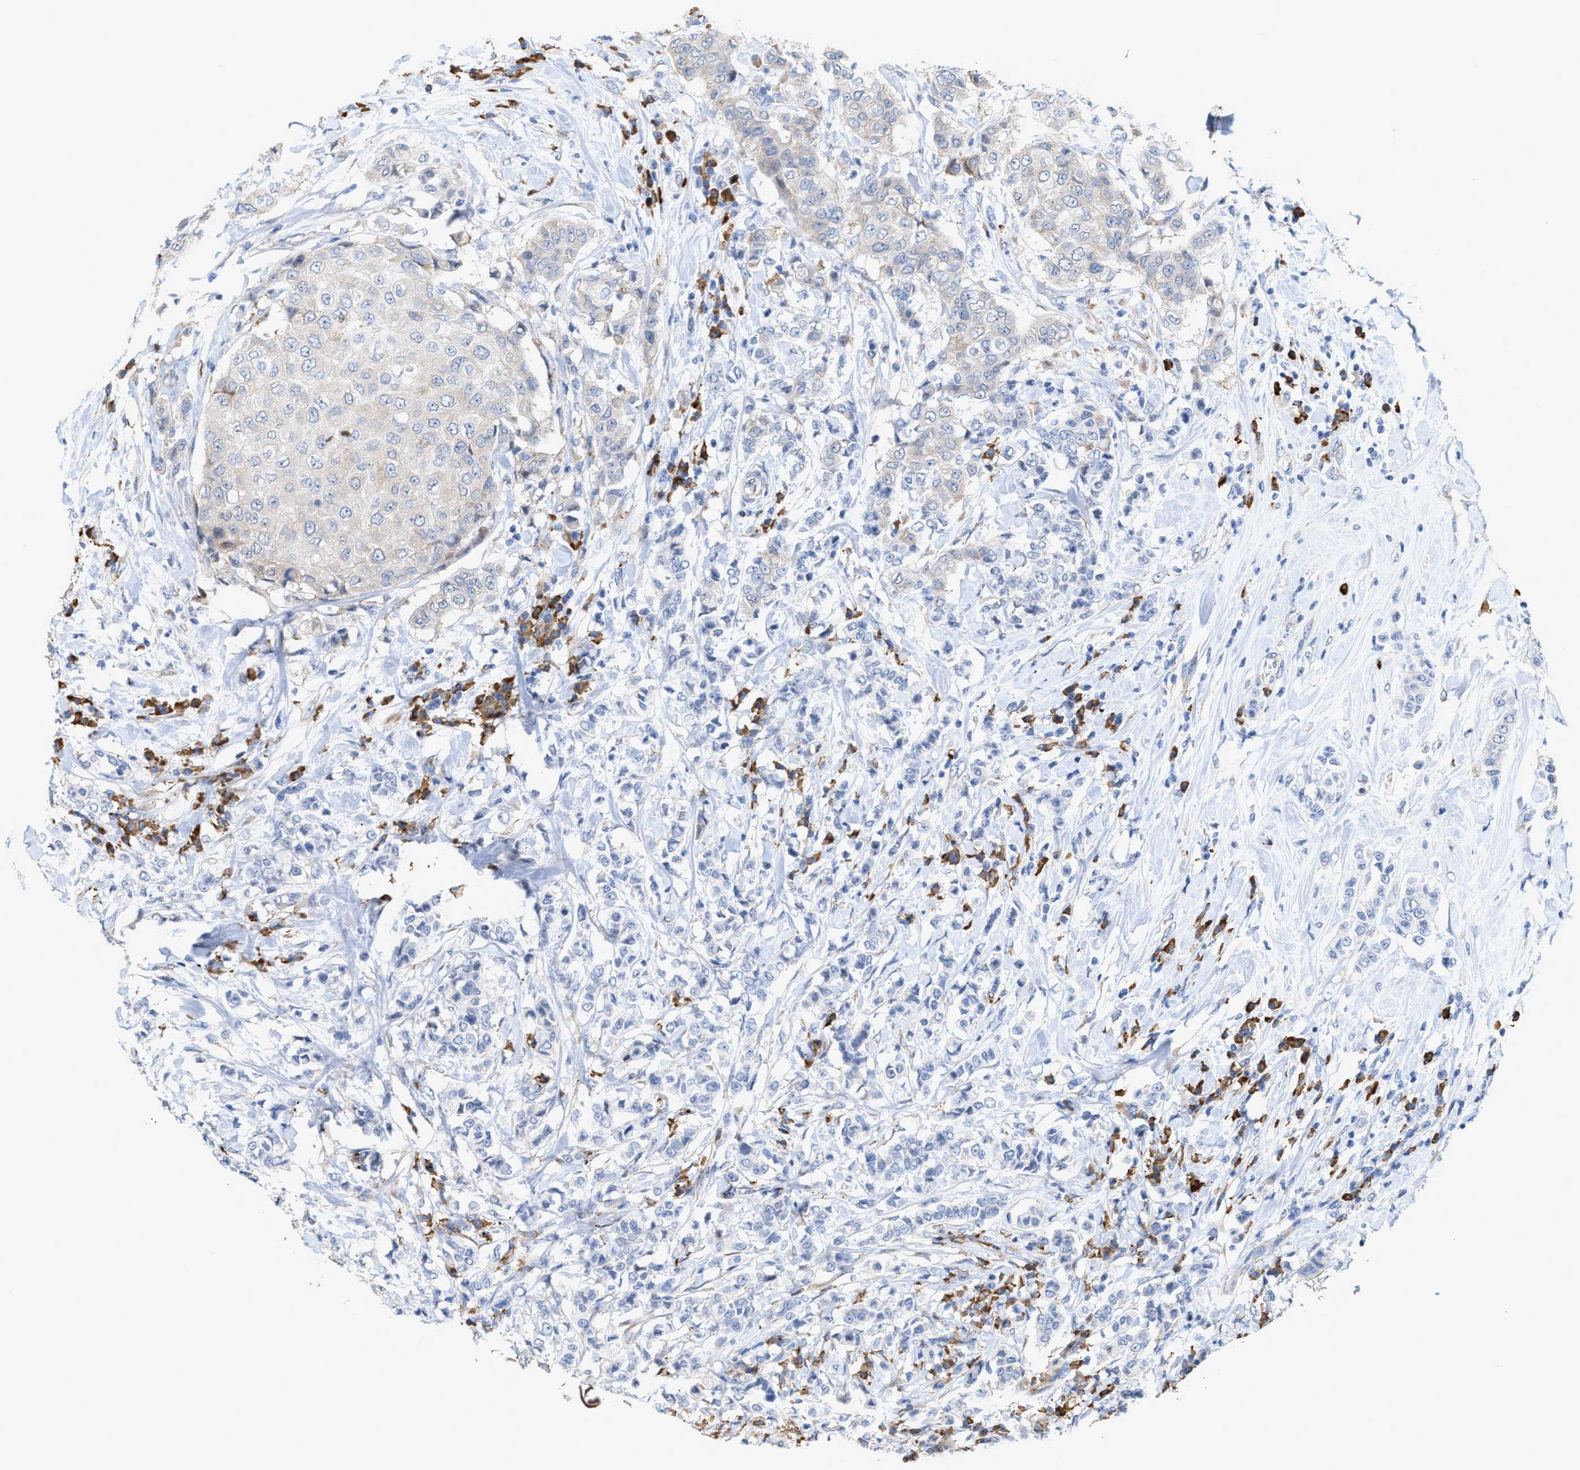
{"staining": {"intensity": "negative", "quantity": "none", "location": "none"}, "tissue": "breast cancer", "cell_type": "Tumor cells", "image_type": "cancer", "snomed": [{"axis": "morphology", "description": "Duct carcinoma"}, {"axis": "topography", "description": "Breast"}], "caption": "Breast cancer was stained to show a protein in brown. There is no significant positivity in tumor cells.", "gene": "RYR2", "patient": {"sex": "female", "age": 27}}